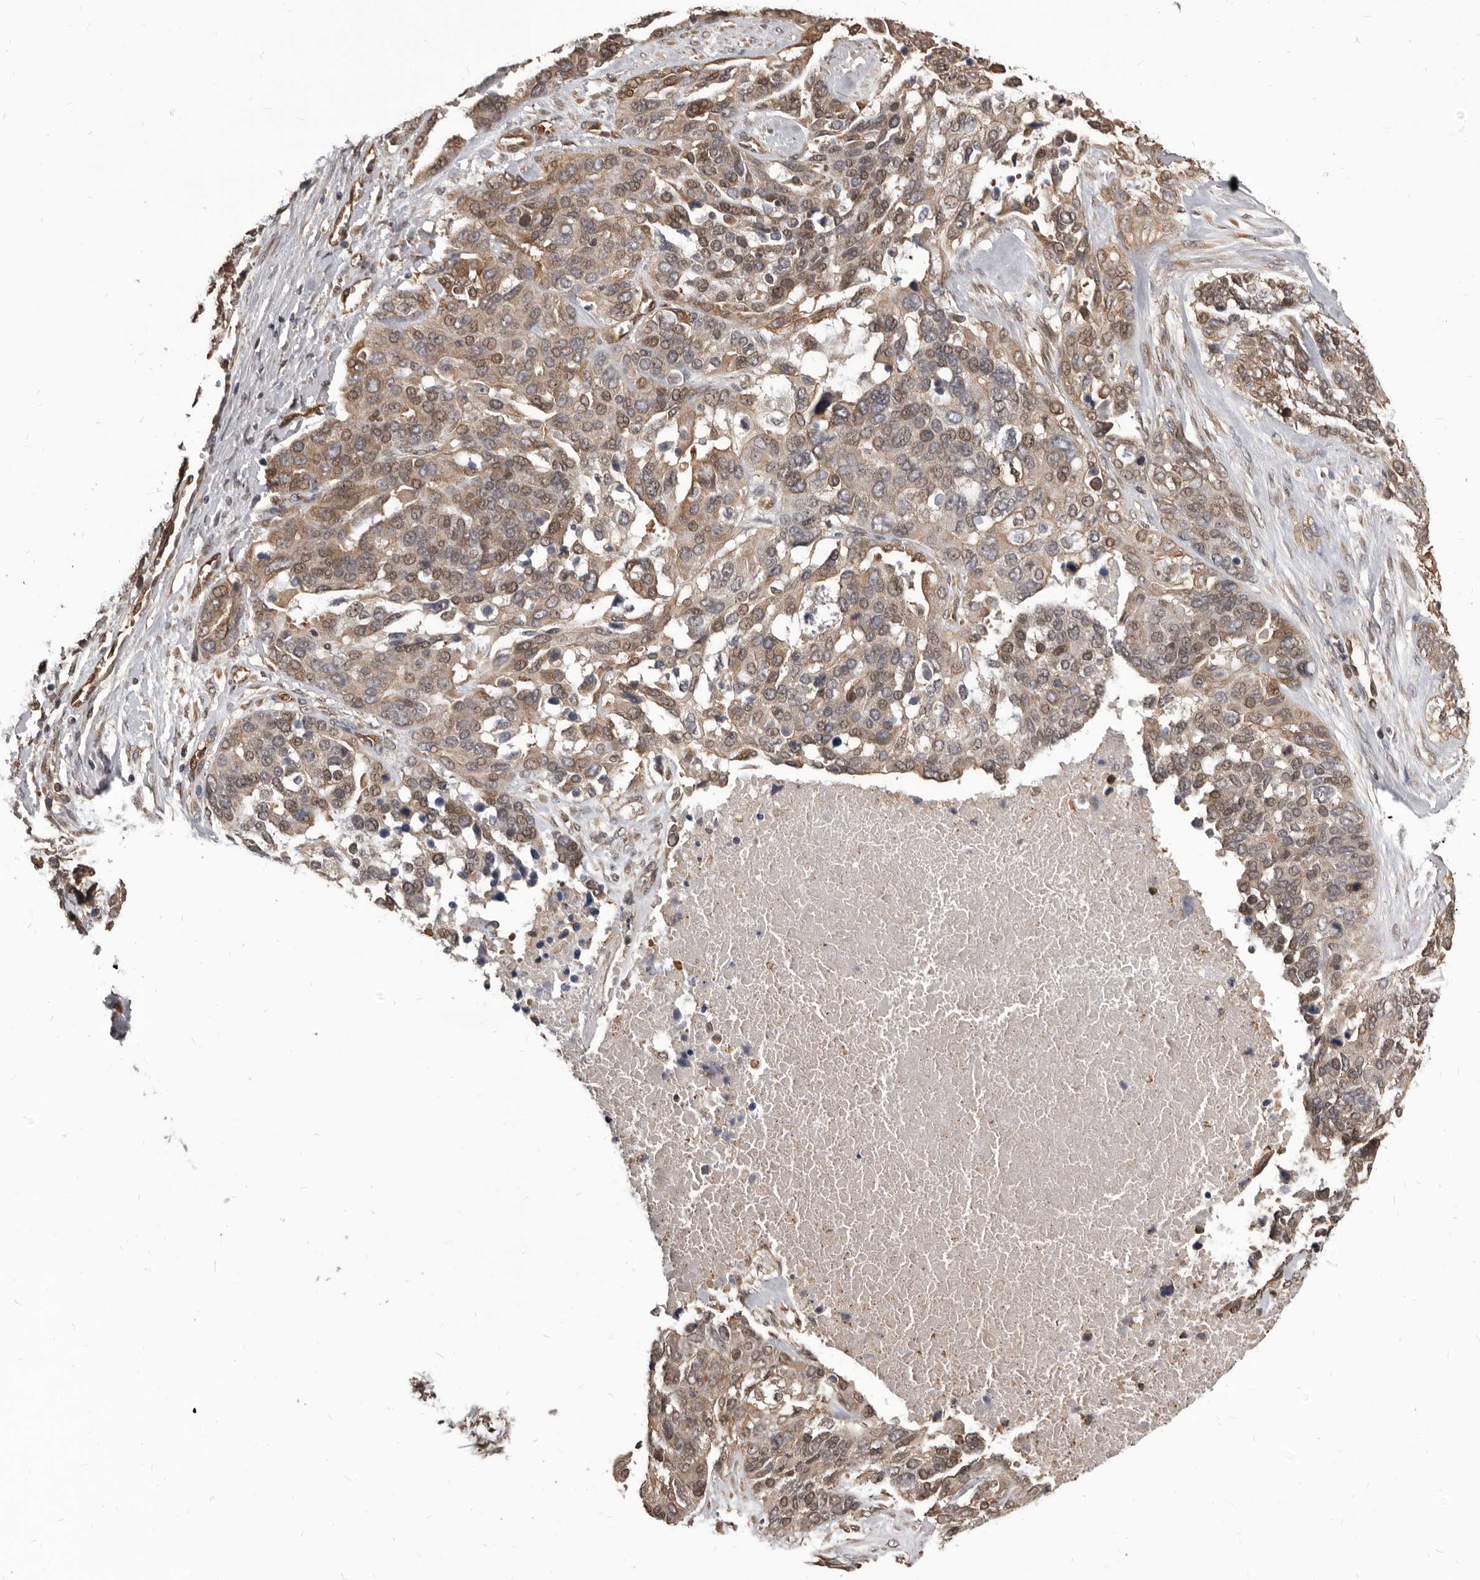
{"staining": {"intensity": "moderate", "quantity": ">75%", "location": "cytoplasmic/membranous,nuclear"}, "tissue": "ovarian cancer", "cell_type": "Tumor cells", "image_type": "cancer", "snomed": [{"axis": "morphology", "description": "Cystadenocarcinoma, serous, NOS"}, {"axis": "topography", "description": "Ovary"}], "caption": "IHC (DAB) staining of human serous cystadenocarcinoma (ovarian) exhibits moderate cytoplasmic/membranous and nuclear protein positivity in about >75% of tumor cells.", "gene": "ADAMTS20", "patient": {"sex": "female", "age": 44}}